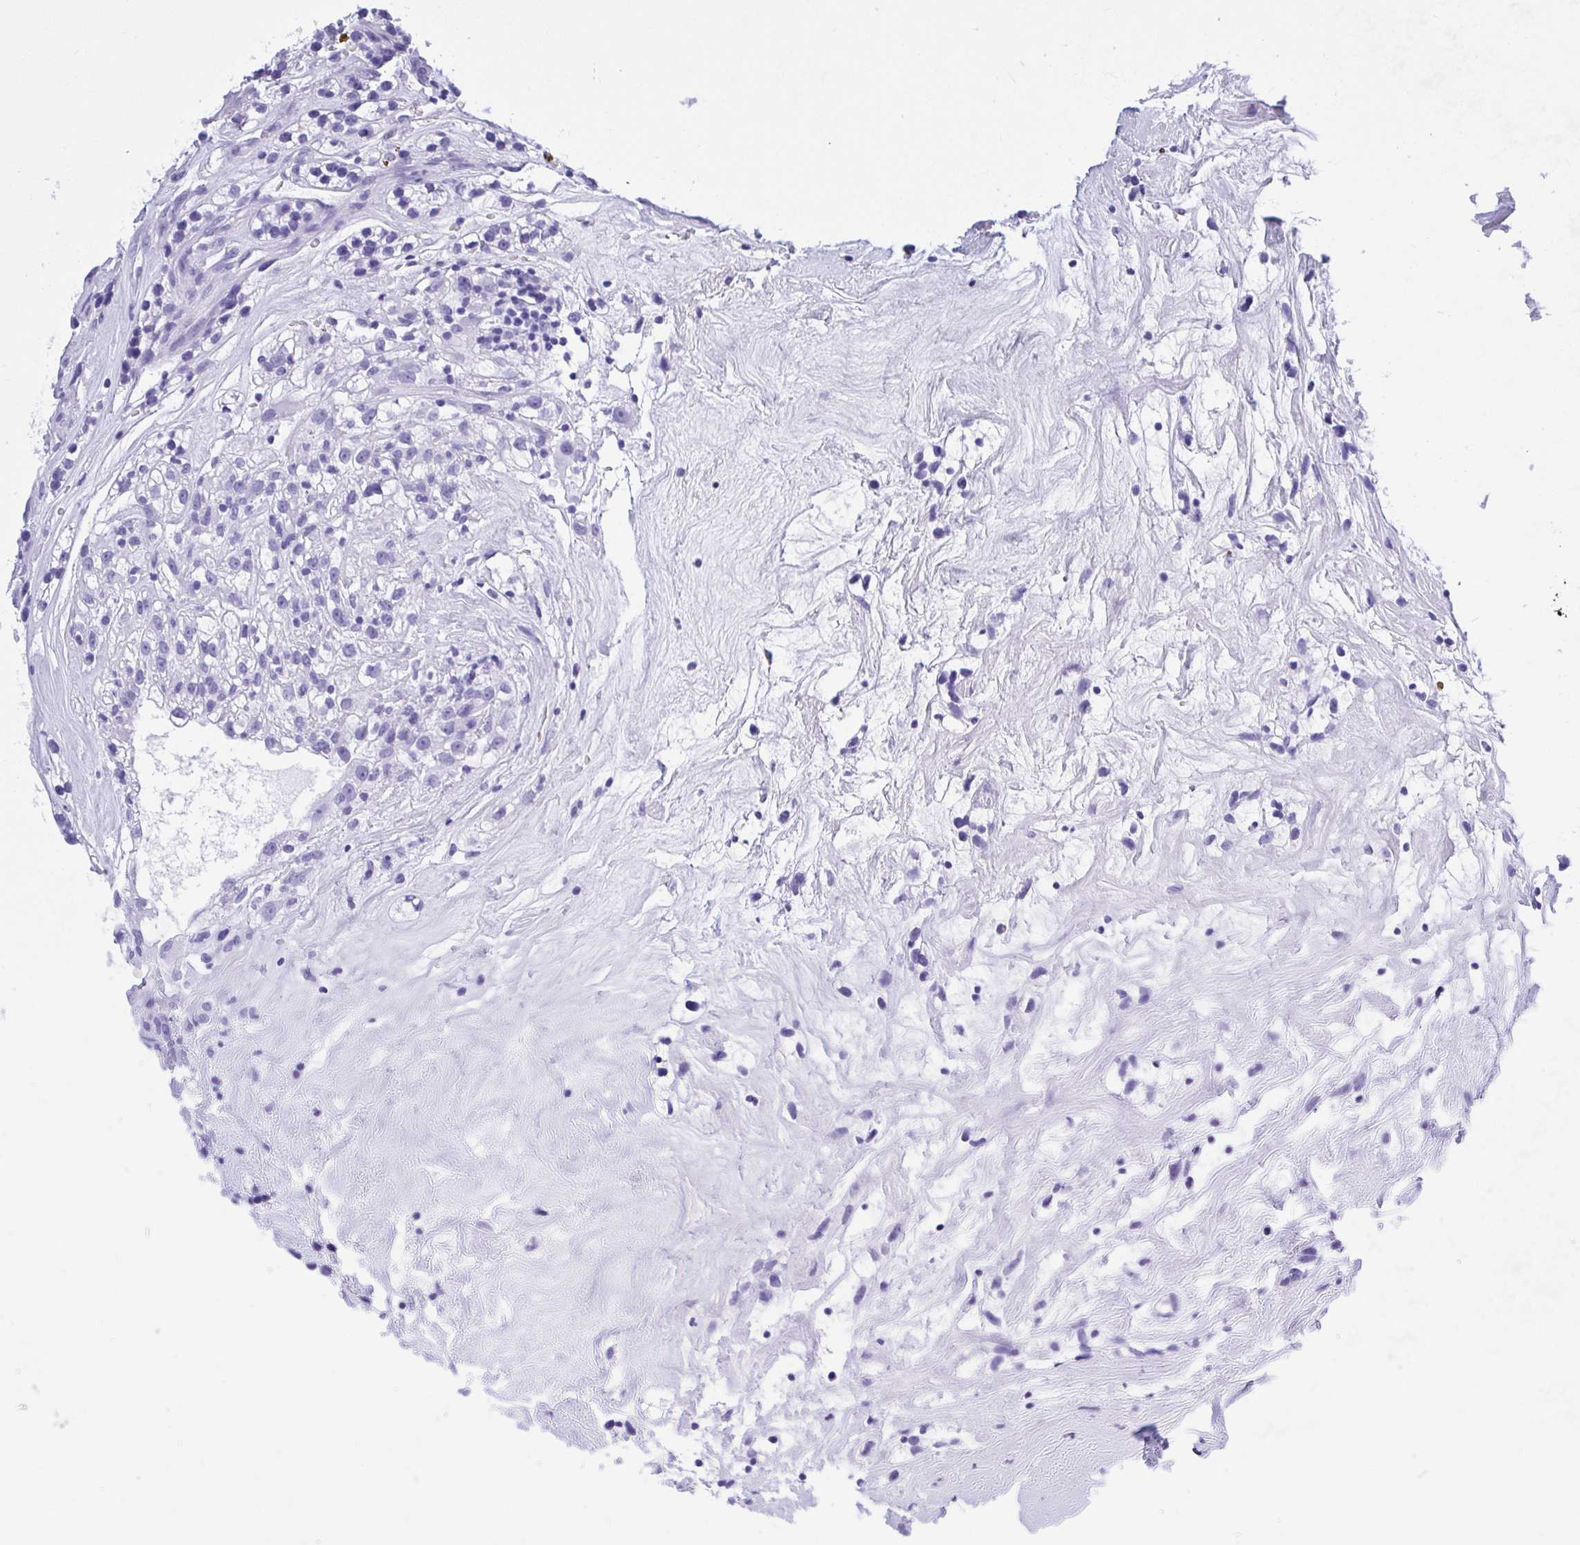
{"staining": {"intensity": "negative", "quantity": "none", "location": "none"}, "tissue": "renal cancer", "cell_type": "Tumor cells", "image_type": "cancer", "snomed": [{"axis": "morphology", "description": "Adenocarcinoma, NOS"}, {"axis": "topography", "description": "Kidney"}], "caption": "IHC of human adenocarcinoma (renal) exhibits no expression in tumor cells. The staining is performed using DAB (3,3'-diaminobenzidine) brown chromogen with nuclei counter-stained in using hematoxylin.", "gene": "THOP1", "patient": {"sex": "female", "age": 57}}